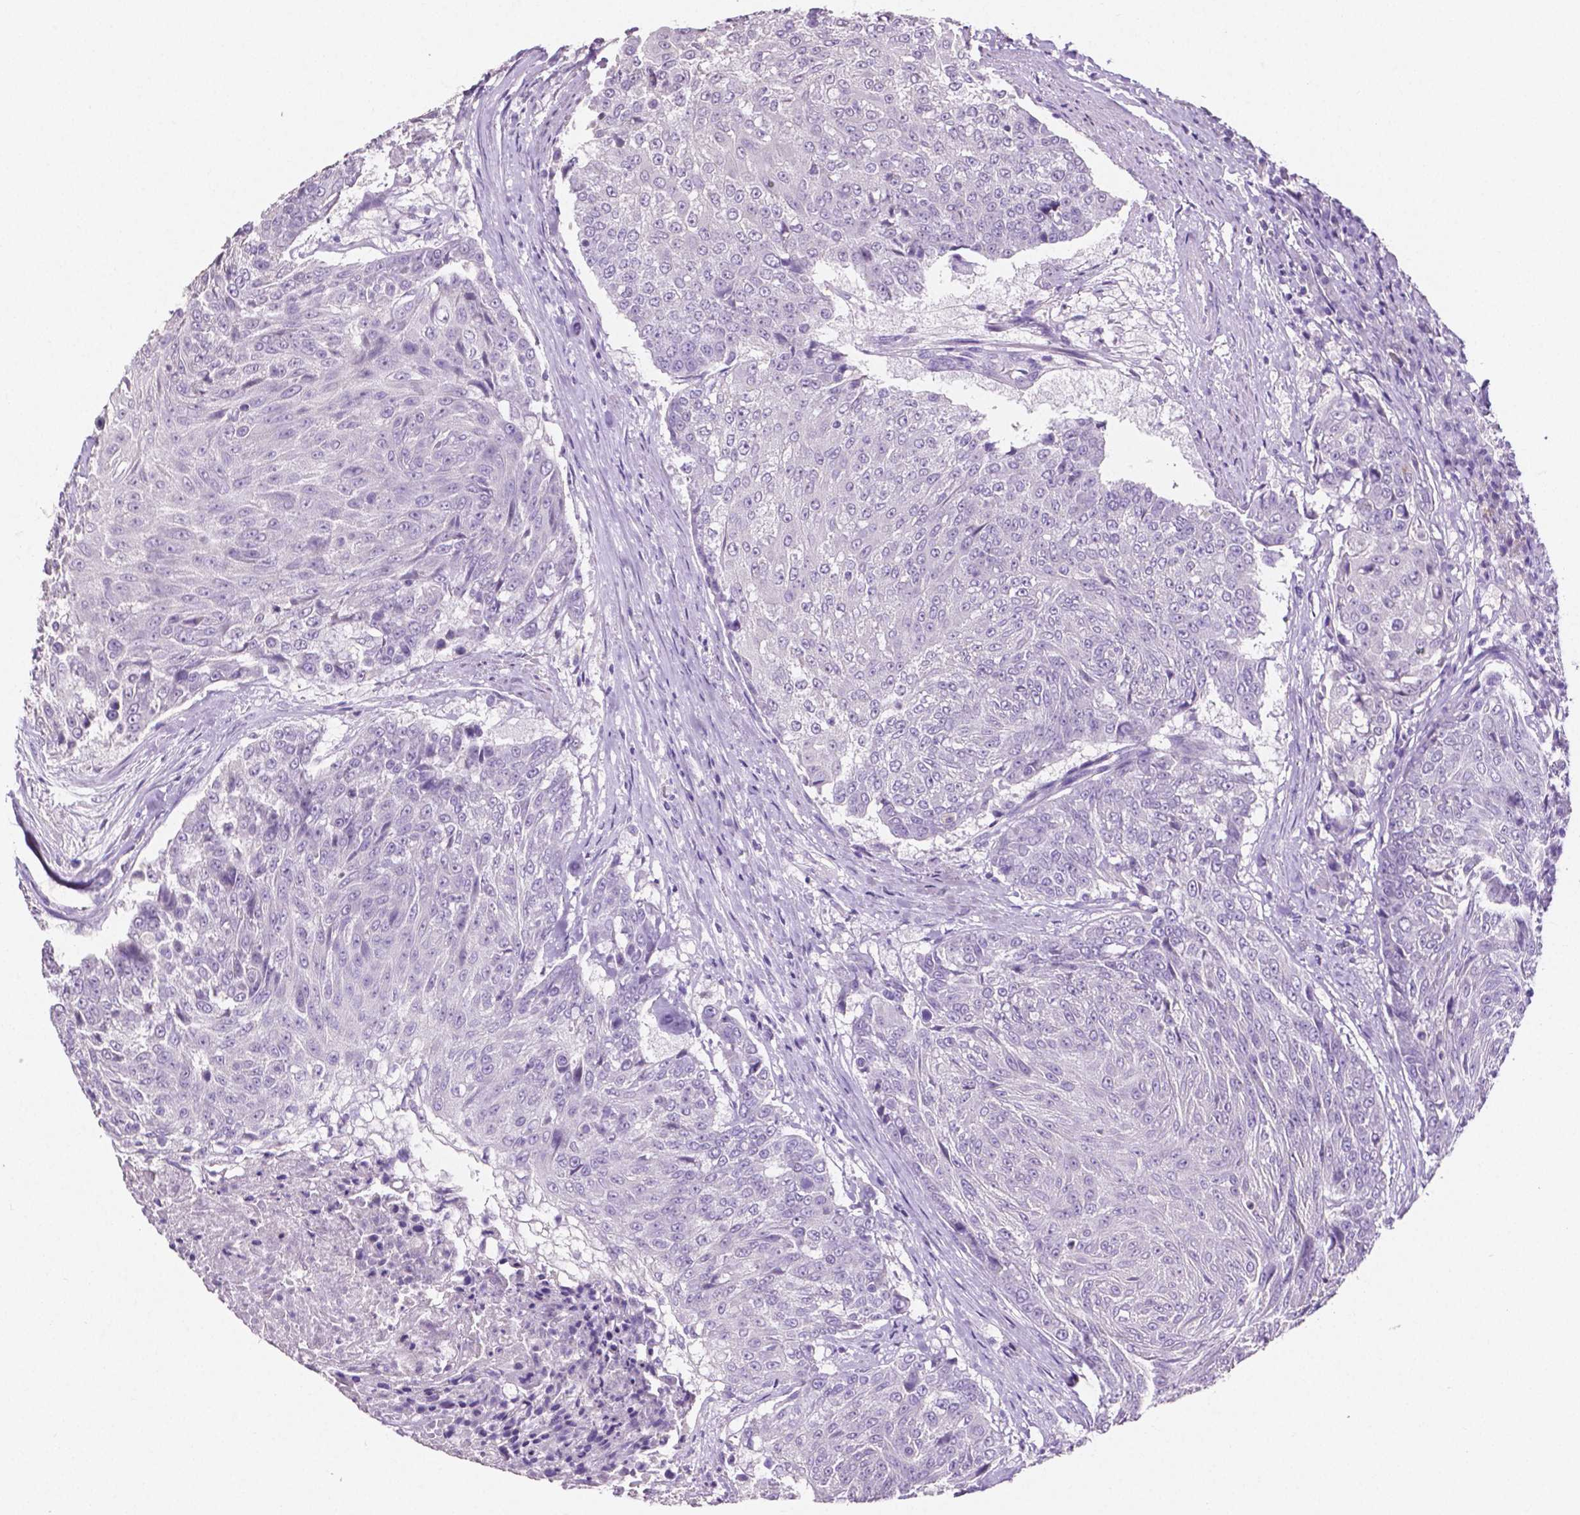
{"staining": {"intensity": "negative", "quantity": "none", "location": "none"}, "tissue": "urothelial cancer", "cell_type": "Tumor cells", "image_type": "cancer", "snomed": [{"axis": "morphology", "description": "Urothelial carcinoma, High grade"}, {"axis": "topography", "description": "Urinary bladder"}], "caption": "High magnification brightfield microscopy of urothelial carcinoma (high-grade) stained with DAB (brown) and counterstained with hematoxylin (blue): tumor cells show no significant expression.", "gene": "SLC22A2", "patient": {"sex": "female", "age": 63}}